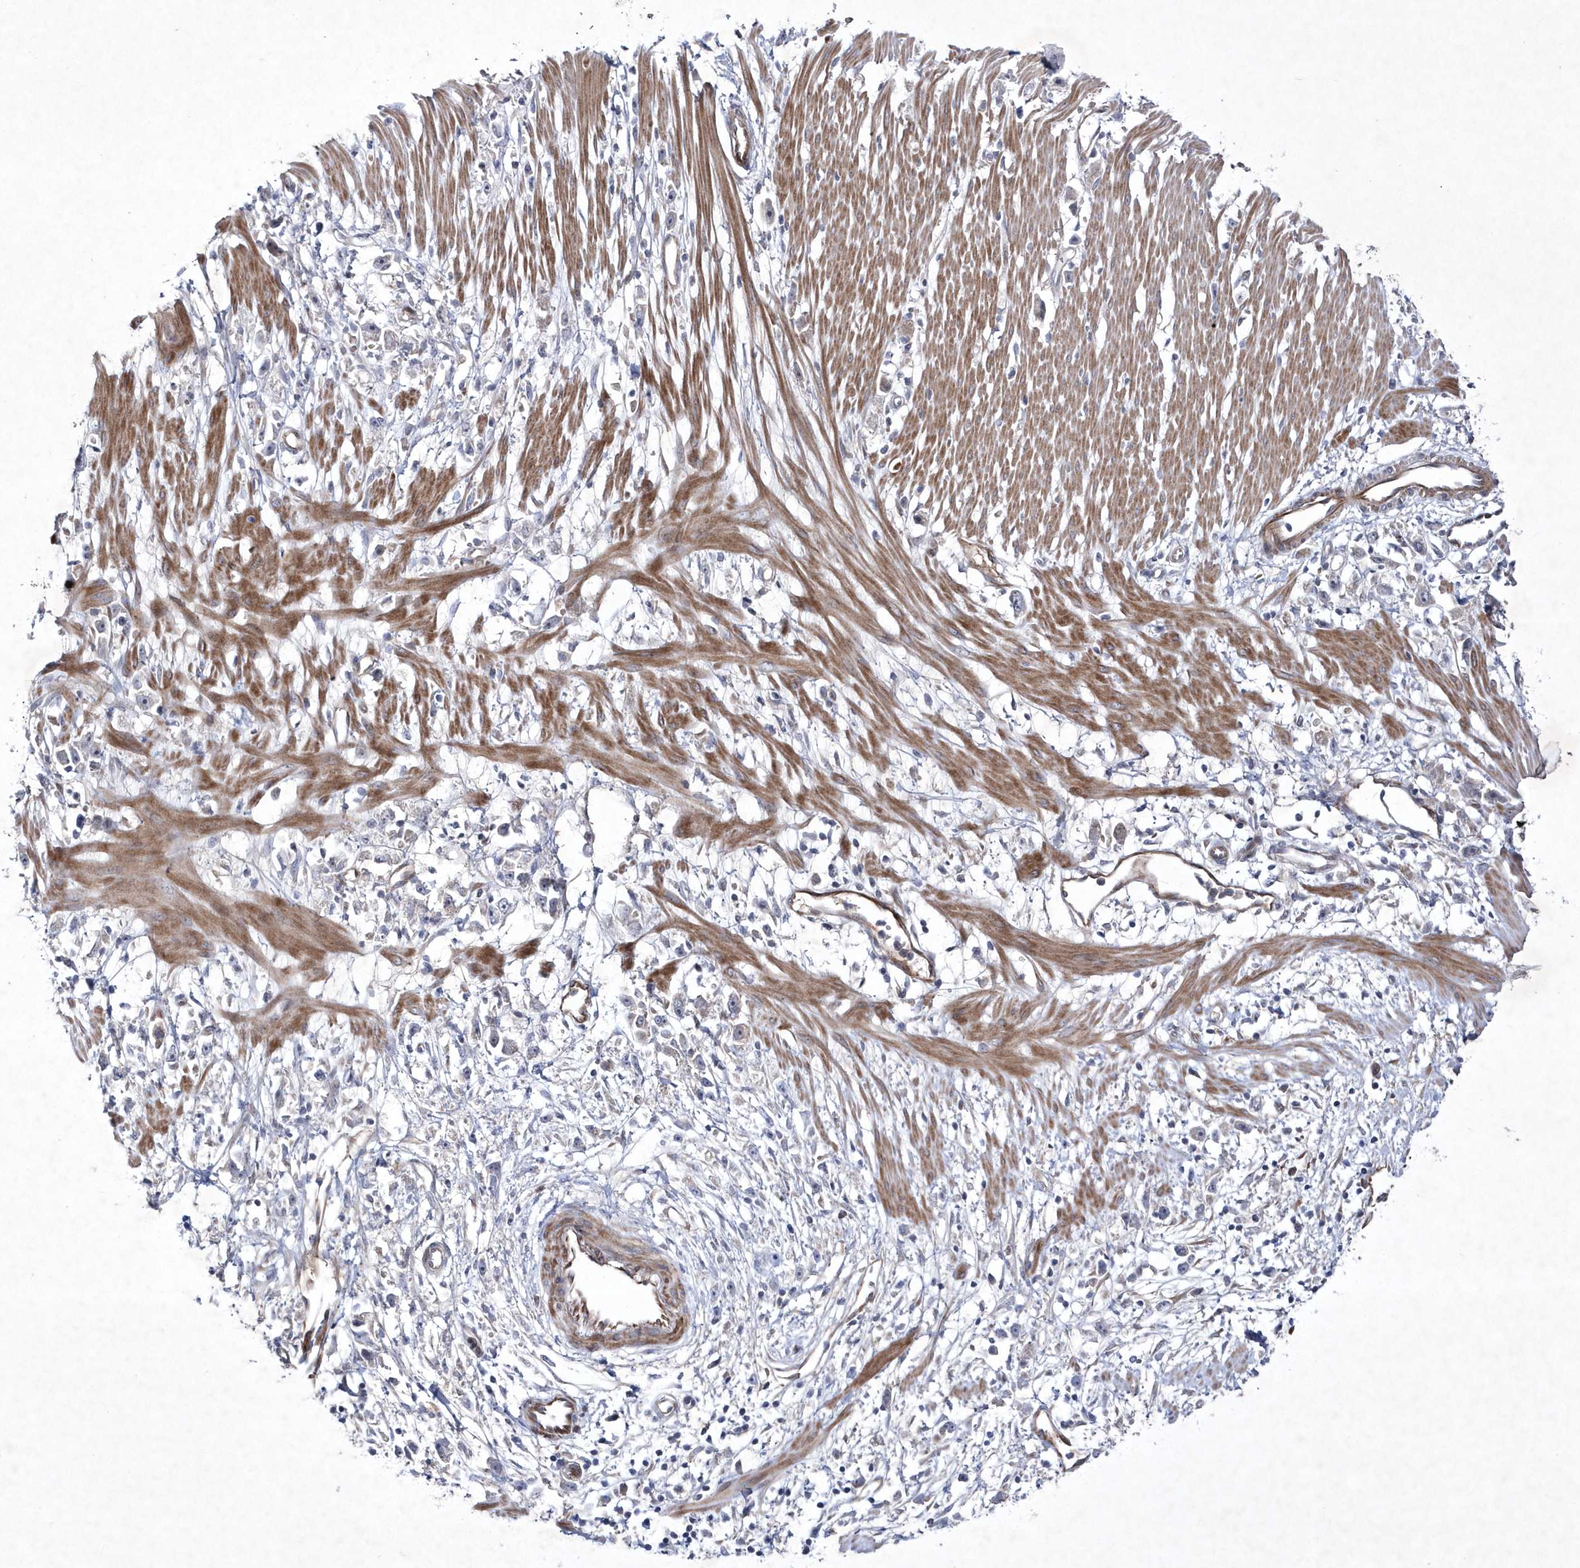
{"staining": {"intensity": "negative", "quantity": "none", "location": "none"}, "tissue": "stomach cancer", "cell_type": "Tumor cells", "image_type": "cancer", "snomed": [{"axis": "morphology", "description": "Adenocarcinoma, NOS"}, {"axis": "topography", "description": "Stomach"}], "caption": "Immunohistochemistry (IHC) of adenocarcinoma (stomach) reveals no positivity in tumor cells.", "gene": "DSPP", "patient": {"sex": "female", "age": 59}}